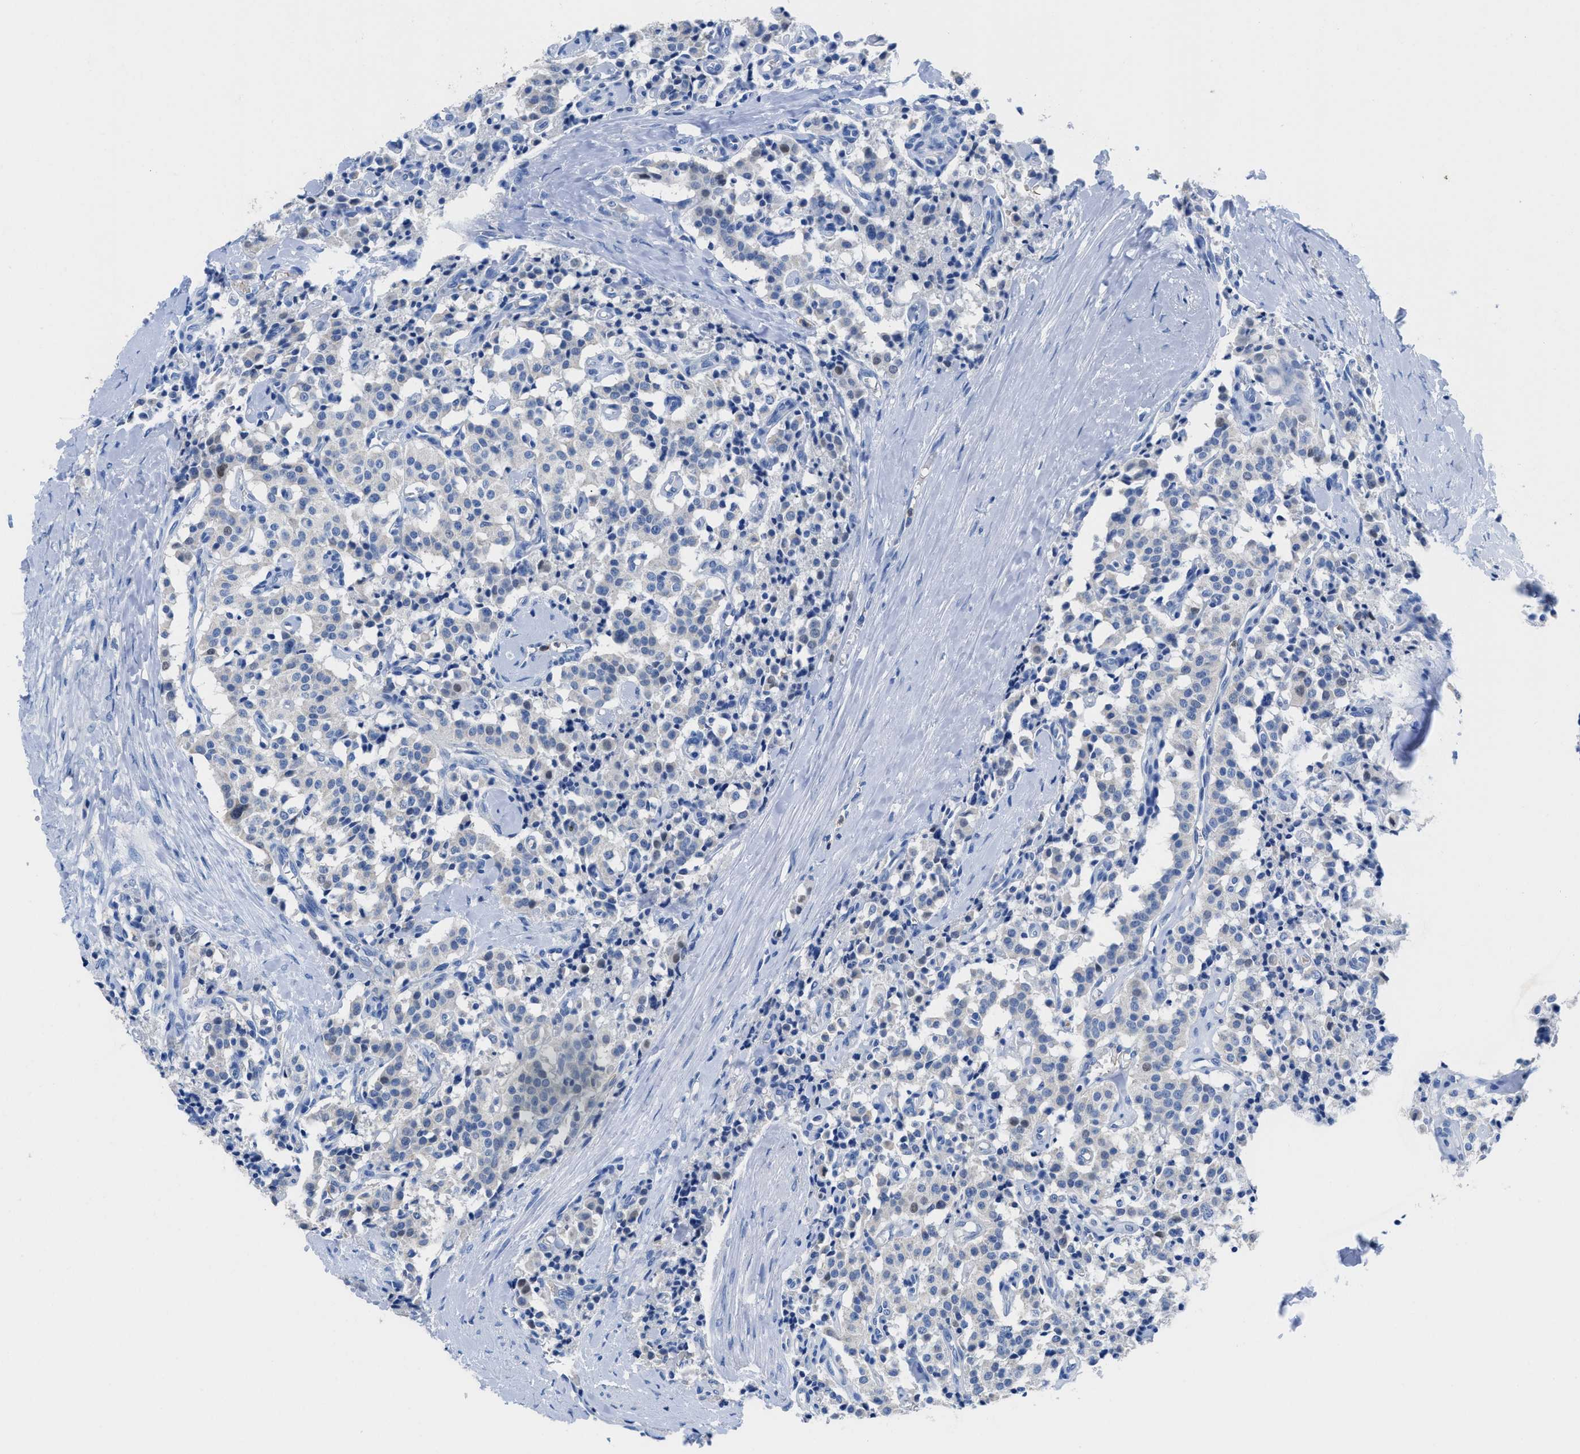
{"staining": {"intensity": "negative", "quantity": "none", "location": "none"}, "tissue": "carcinoid", "cell_type": "Tumor cells", "image_type": "cancer", "snomed": [{"axis": "morphology", "description": "Carcinoid, malignant, NOS"}, {"axis": "topography", "description": "Lung"}], "caption": "Tumor cells are negative for brown protein staining in carcinoid.", "gene": "NEB", "patient": {"sex": "male", "age": 30}}